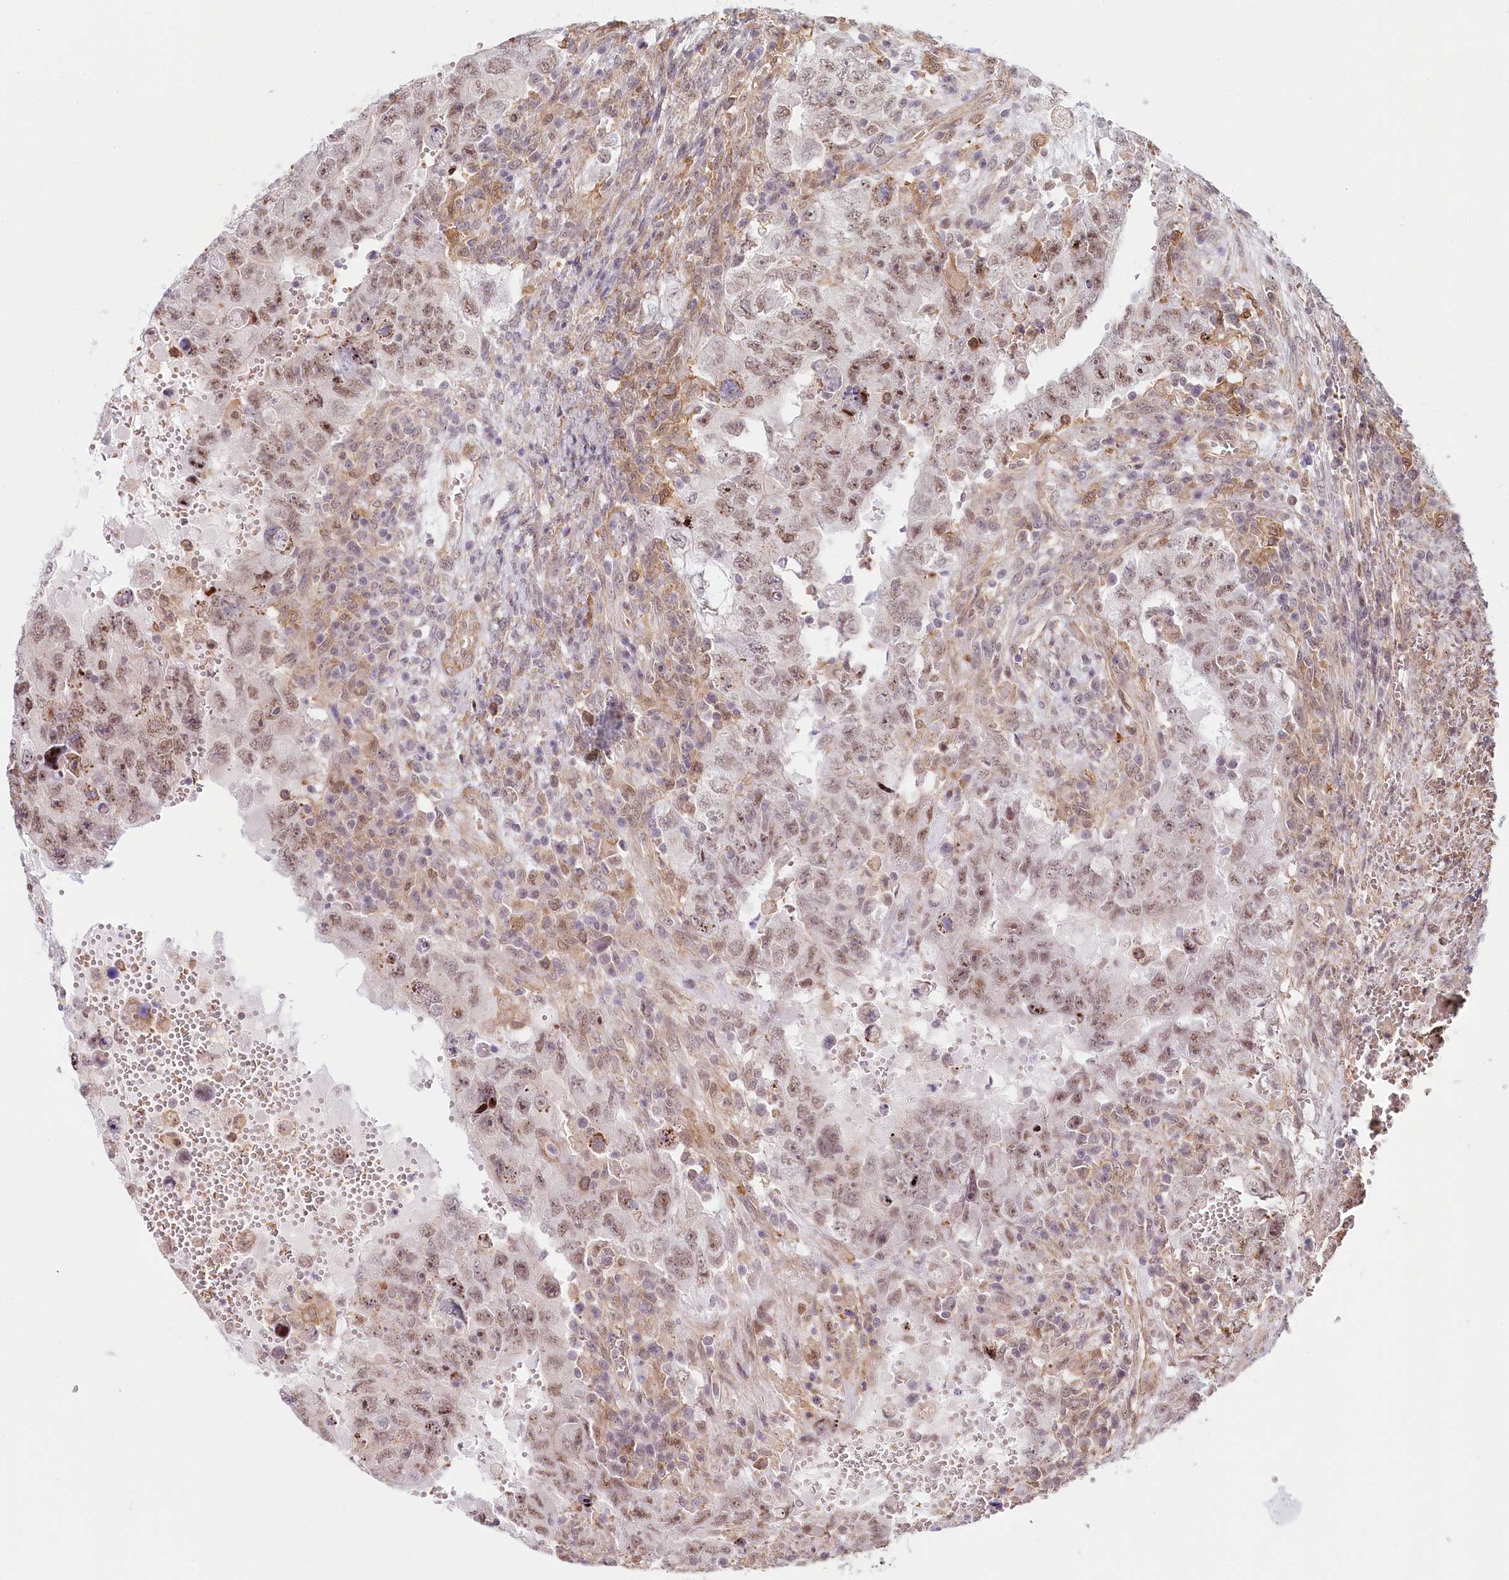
{"staining": {"intensity": "weak", "quantity": ">75%", "location": "nuclear"}, "tissue": "testis cancer", "cell_type": "Tumor cells", "image_type": "cancer", "snomed": [{"axis": "morphology", "description": "Carcinoma, Embryonal, NOS"}, {"axis": "topography", "description": "Testis"}], "caption": "This is a histology image of immunohistochemistry (IHC) staining of testis embryonal carcinoma, which shows weak expression in the nuclear of tumor cells.", "gene": "TUBGCP2", "patient": {"sex": "male", "age": 26}}